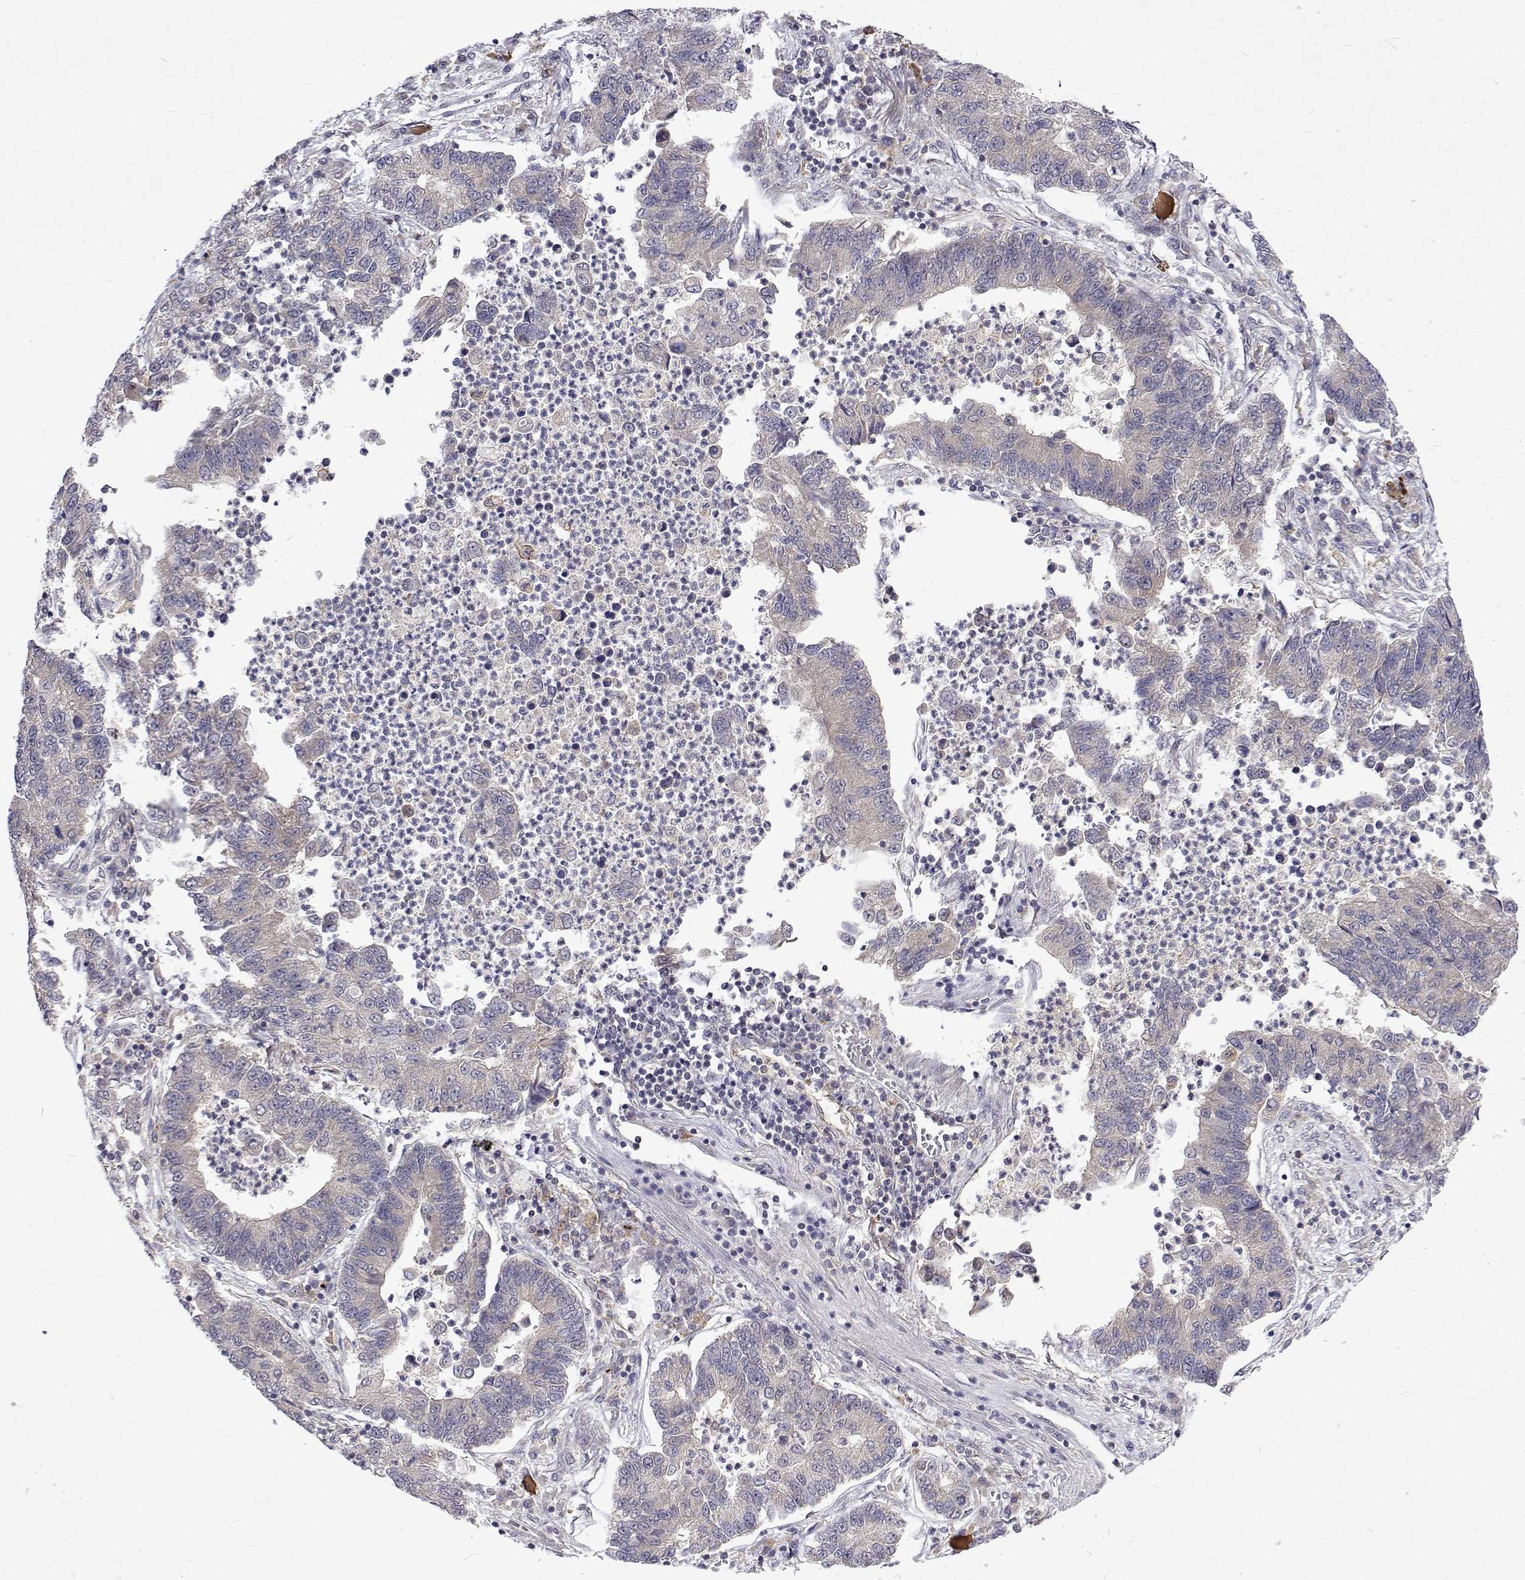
{"staining": {"intensity": "negative", "quantity": "none", "location": "none"}, "tissue": "lung cancer", "cell_type": "Tumor cells", "image_type": "cancer", "snomed": [{"axis": "morphology", "description": "Adenocarcinoma, NOS"}, {"axis": "topography", "description": "Lung"}], "caption": "IHC histopathology image of neoplastic tissue: adenocarcinoma (lung) stained with DAB (3,3'-diaminobenzidine) displays no significant protein positivity in tumor cells.", "gene": "ALKBH8", "patient": {"sex": "female", "age": 57}}